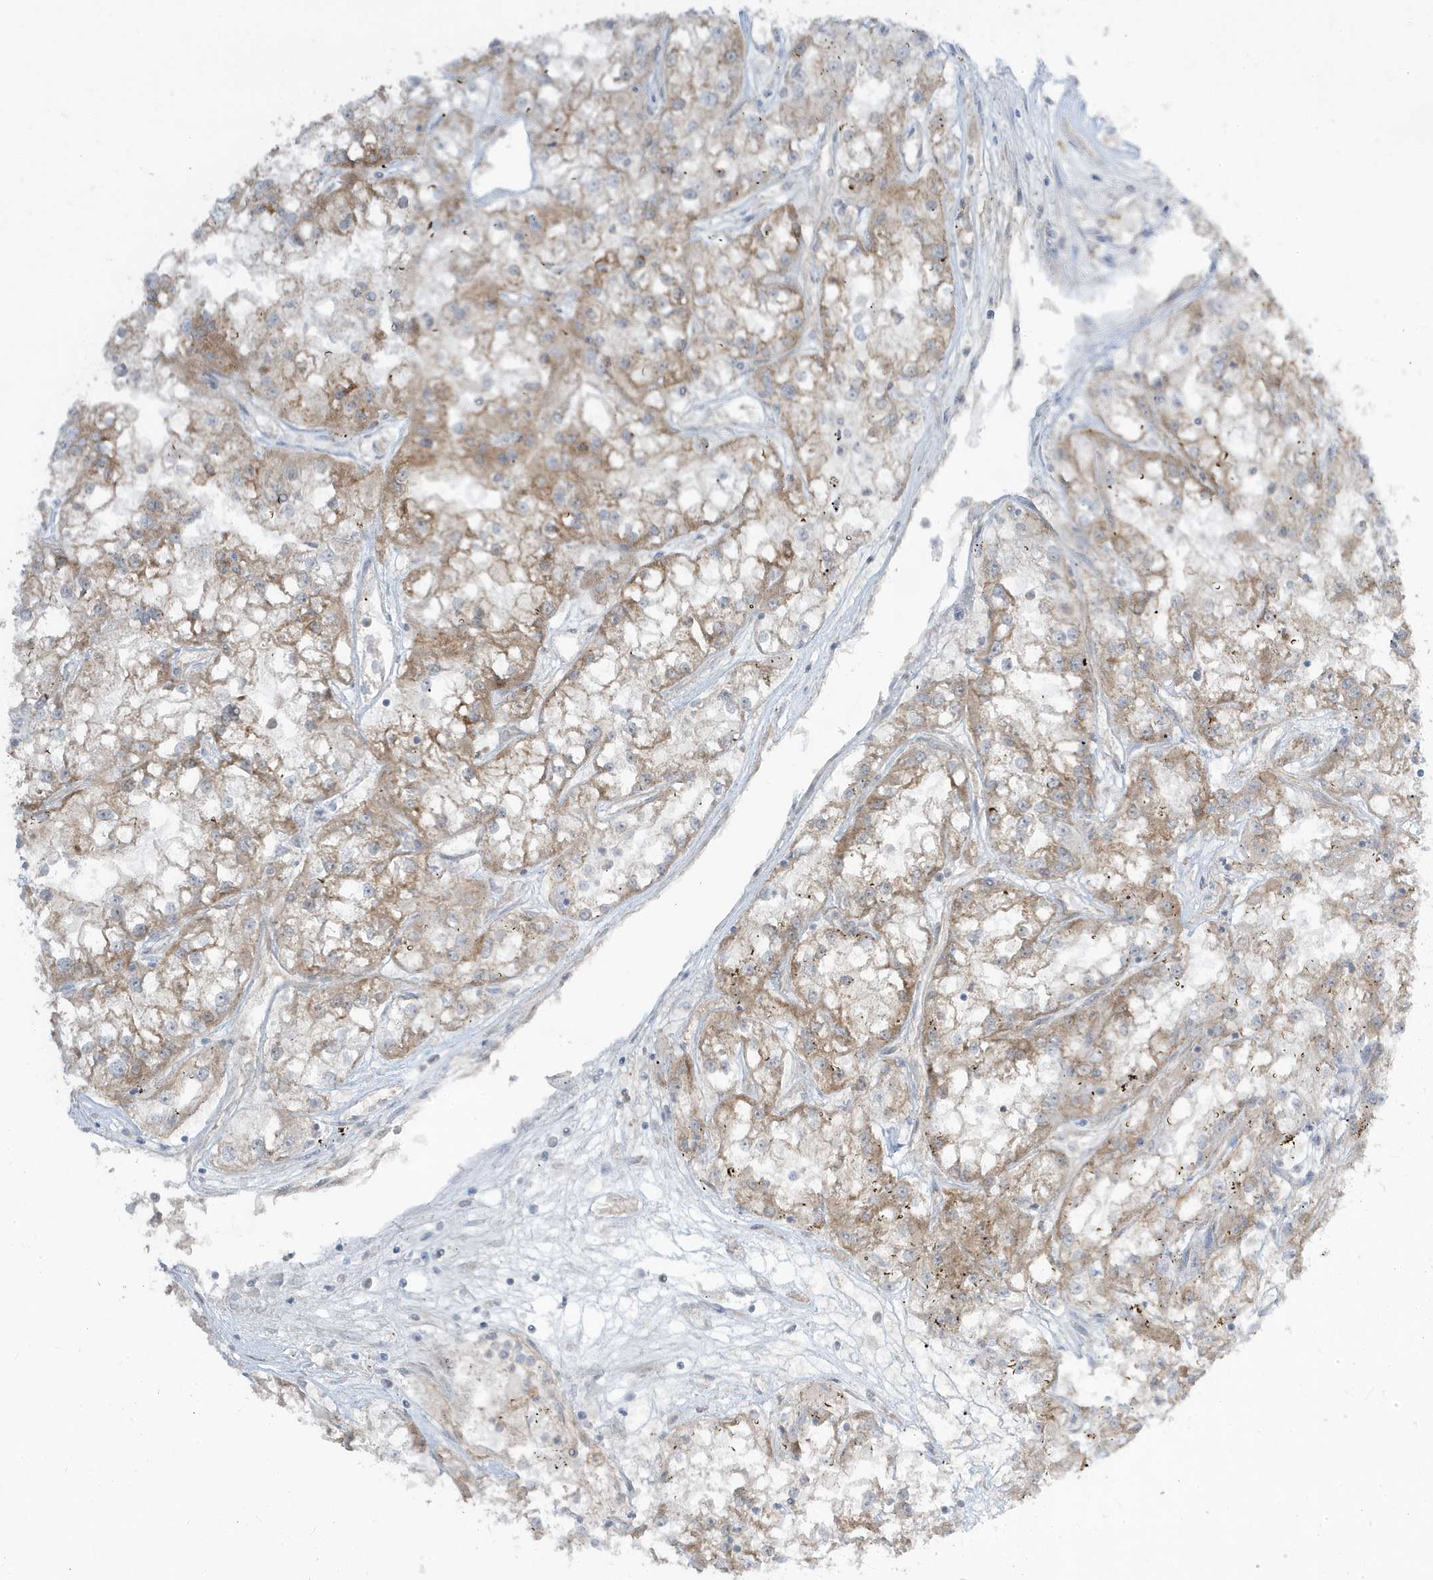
{"staining": {"intensity": "weak", "quantity": "<25%", "location": "cytoplasmic/membranous"}, "tissue": "renal cancer", "cell_type": "Tumor cells", "image_type": "cancer", "snomed": [{"axis": "morphology", "description": "Adenocarcinoma, NOS"}, {"axis": "topography", "description": "Kidney"}], "caption": "The micrograph demonstrates no significant positivity in tumor cells of renal adenocarcinoma.", "gene": "STAM", "patient": {"sex": "female", "age": 52}}